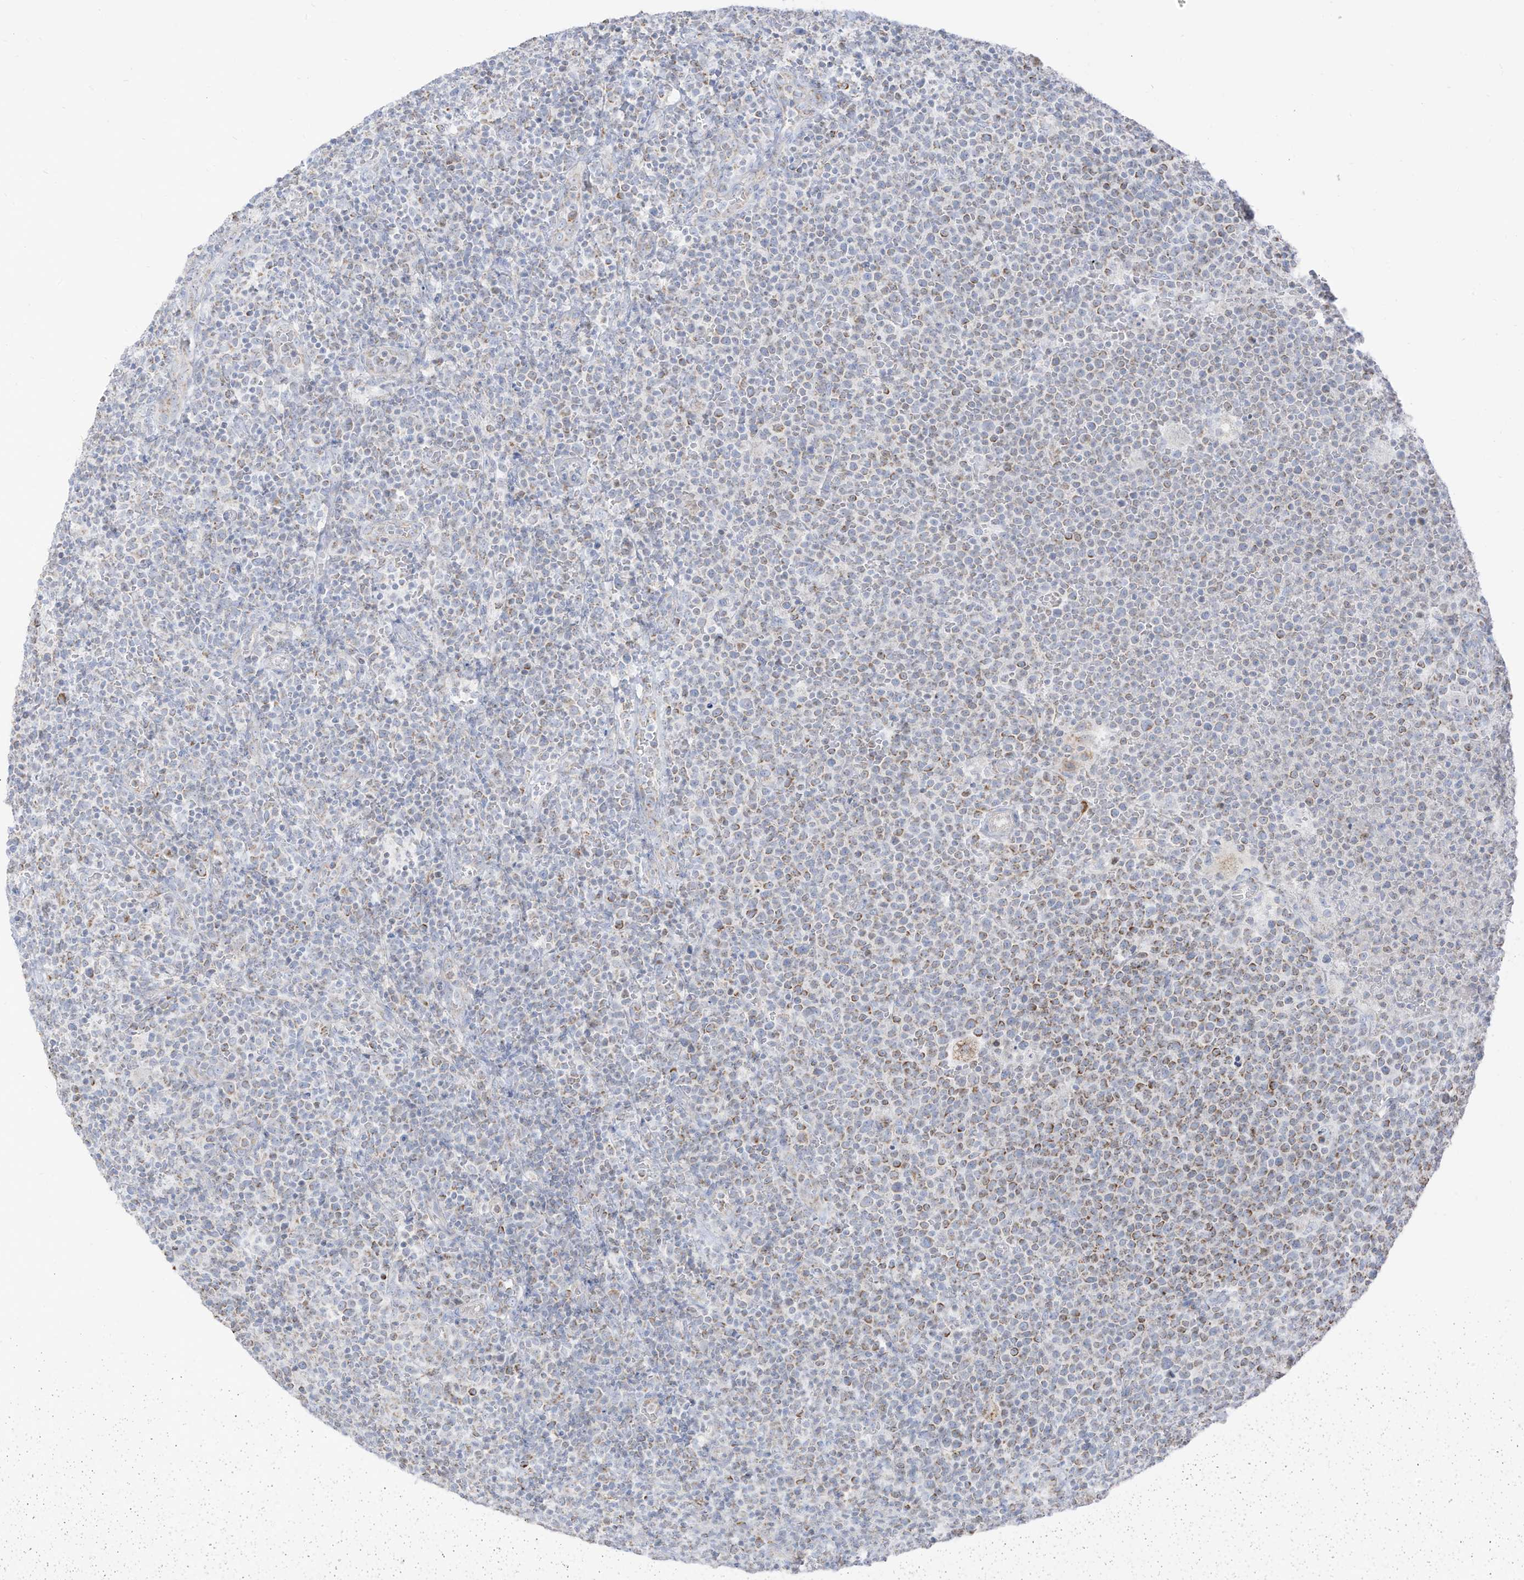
{"staining": {"intensity": "weak", "quantity": ">75%", "location": "cytoplasmic/membranous"}, "tissue": "lymphoma", "cell_type": "Tumor cells", "image_type": "cancer", "snomed": [{"axis": "morphology", "description": "Malignant lymphoma, non-Hodgkin's type, High grade"}, {"axis": "topography", "description": "Lymph node"}], "caption": "Immunohistochemical staining of malignant lymphoma, non-Hodgkin's type (high-grade) exhibits low levels of weak cytoplasmic/membranous protein staining in approximately >75% of tumor cells.", "gene": "ETHE1", "patient": {"sex": "male", "age": 61}}